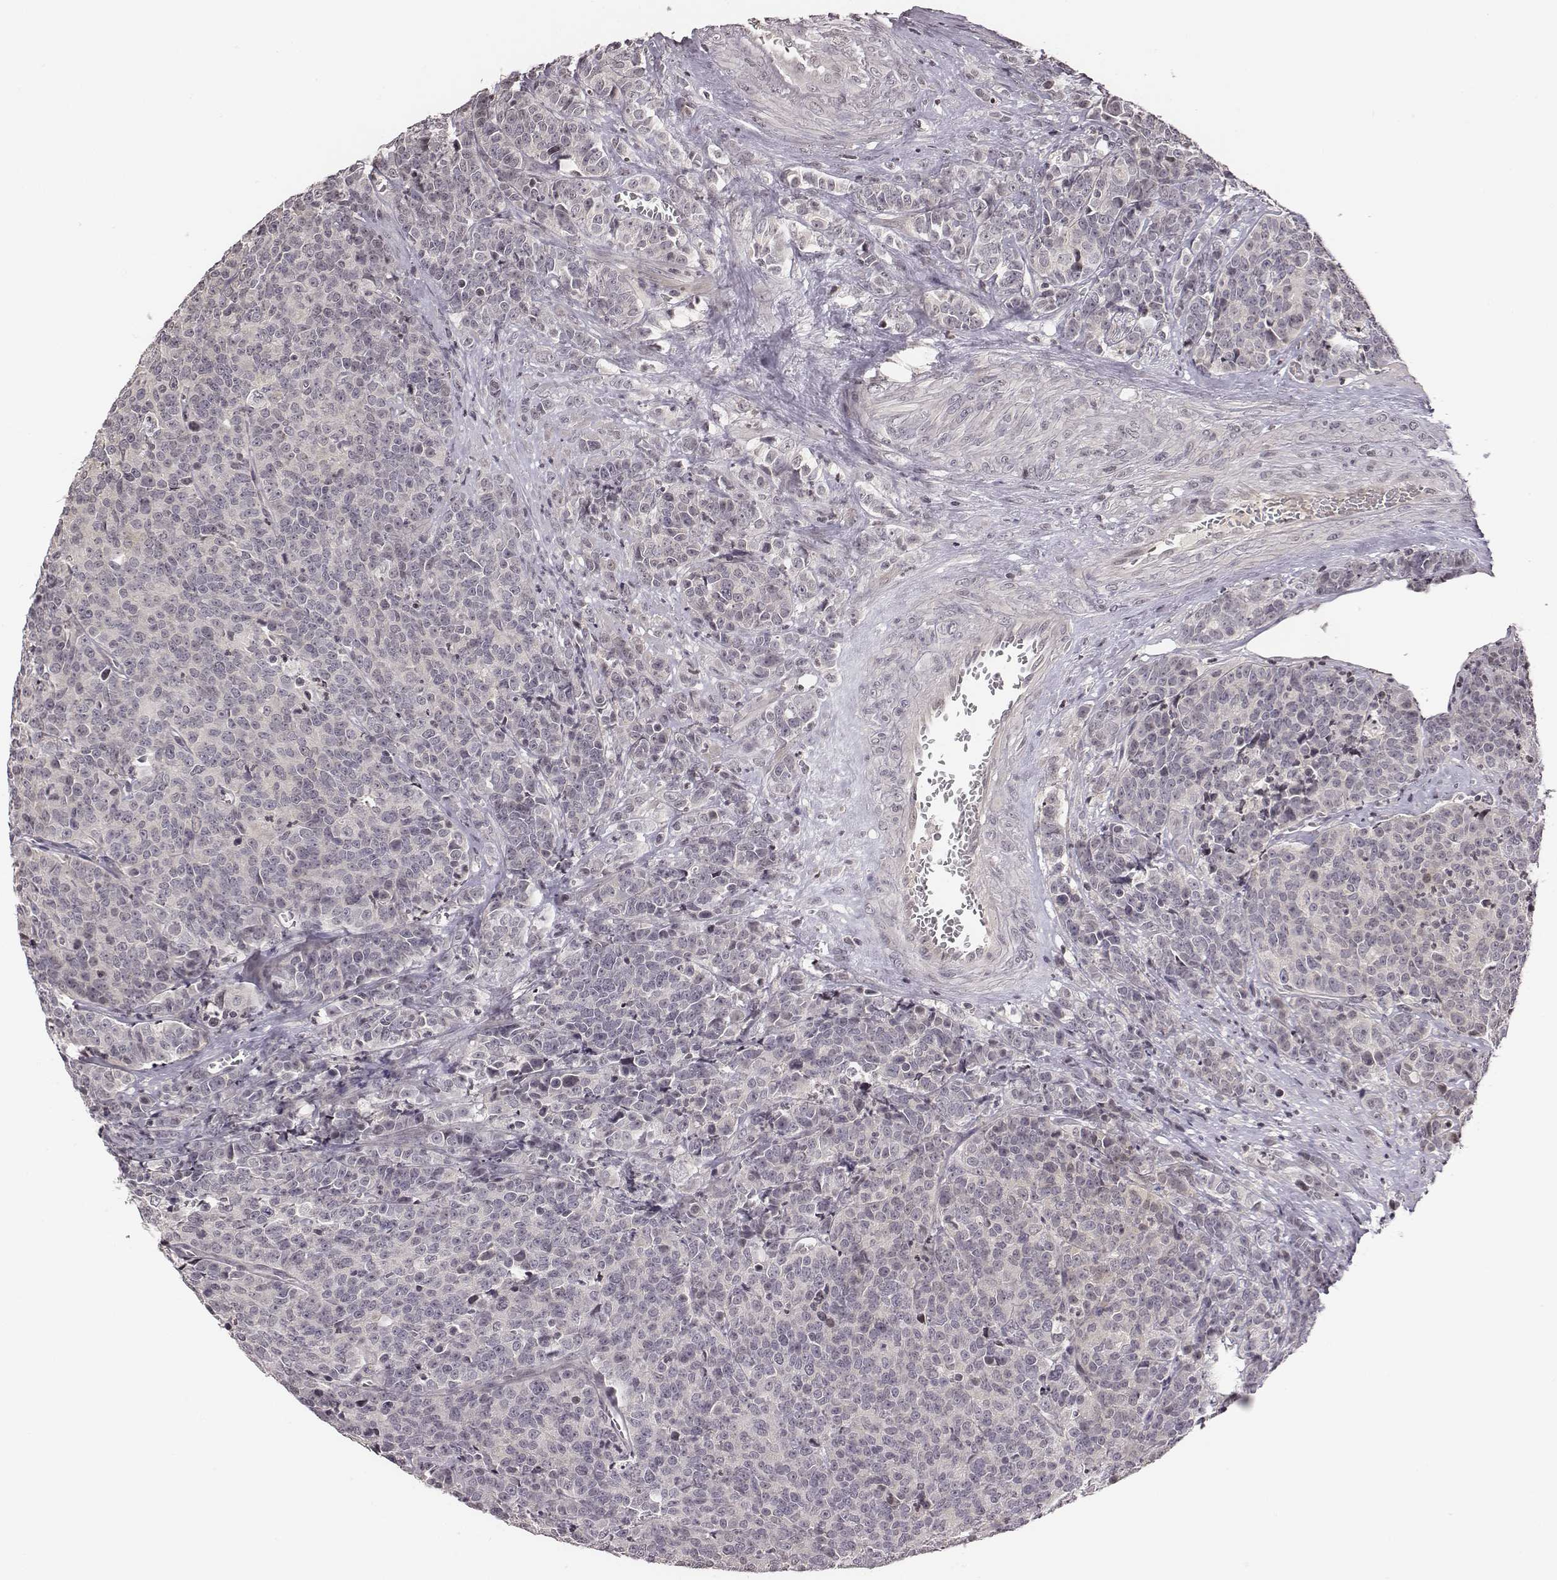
{"staining": {"intensity": "negative", "quantity": "none", "location": "none"}, "tissue": "prostate cancer", "cell_type": "Tumor cells", "image_type": "cancer", "snomed": [{"axis": "morphology", "description": "Adenocarcinoma, NOS"}, {"axis": "topography", "description": "Prostate"}], "caption": "Prostate cancer (adenocarcinoma) was stained to show a protein in brown. There is no significant positivity in tumor cells.", "gene": "GRM4", "patient": {"sex": "male", "age": 67}}